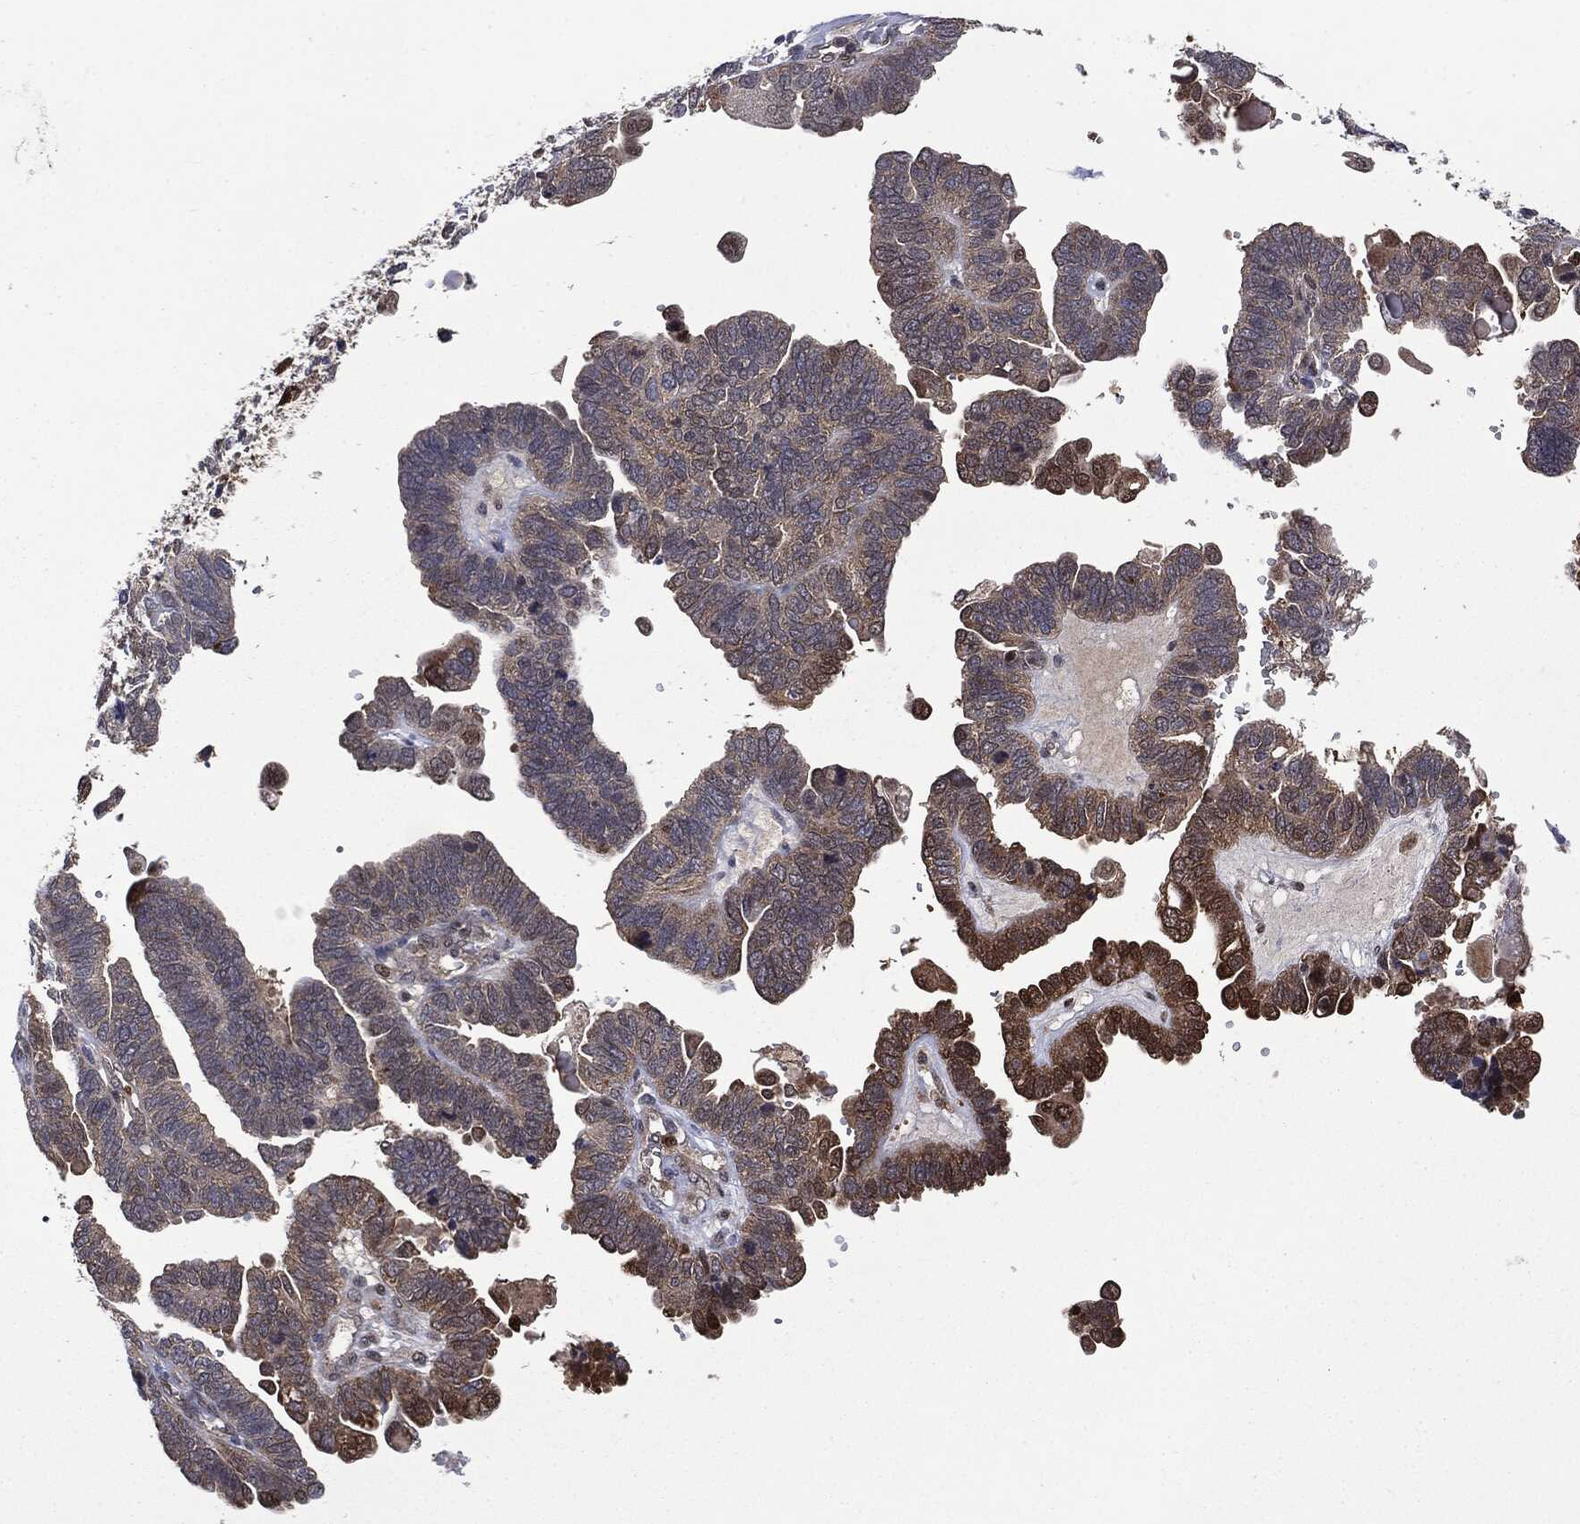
{"staining": {"intensity": "strong", "quantity": "<25%", "location": "cytoplasmic/membranous"}, "tissue": "ovarian cancer", "cell_type": "Tumor cells", "image_type": "cancer", "snomed": [{"axis": "morphology", "description": "Cystadenocarcinoma, serous, NOS"}, {"axis": "topography", "description": "Ovary"}], "caption": "Immunohistochemical staining of serous cystadenocarcinoma (ovarian) shows medium levels of strong cytoplasmic/membranous protein staining in about <25% of tumor cells. Ihc stains the protein in brown and the nuclei are stained blue.", "gene": "GPI", "patient": {"sex": "female", "age": 51}}